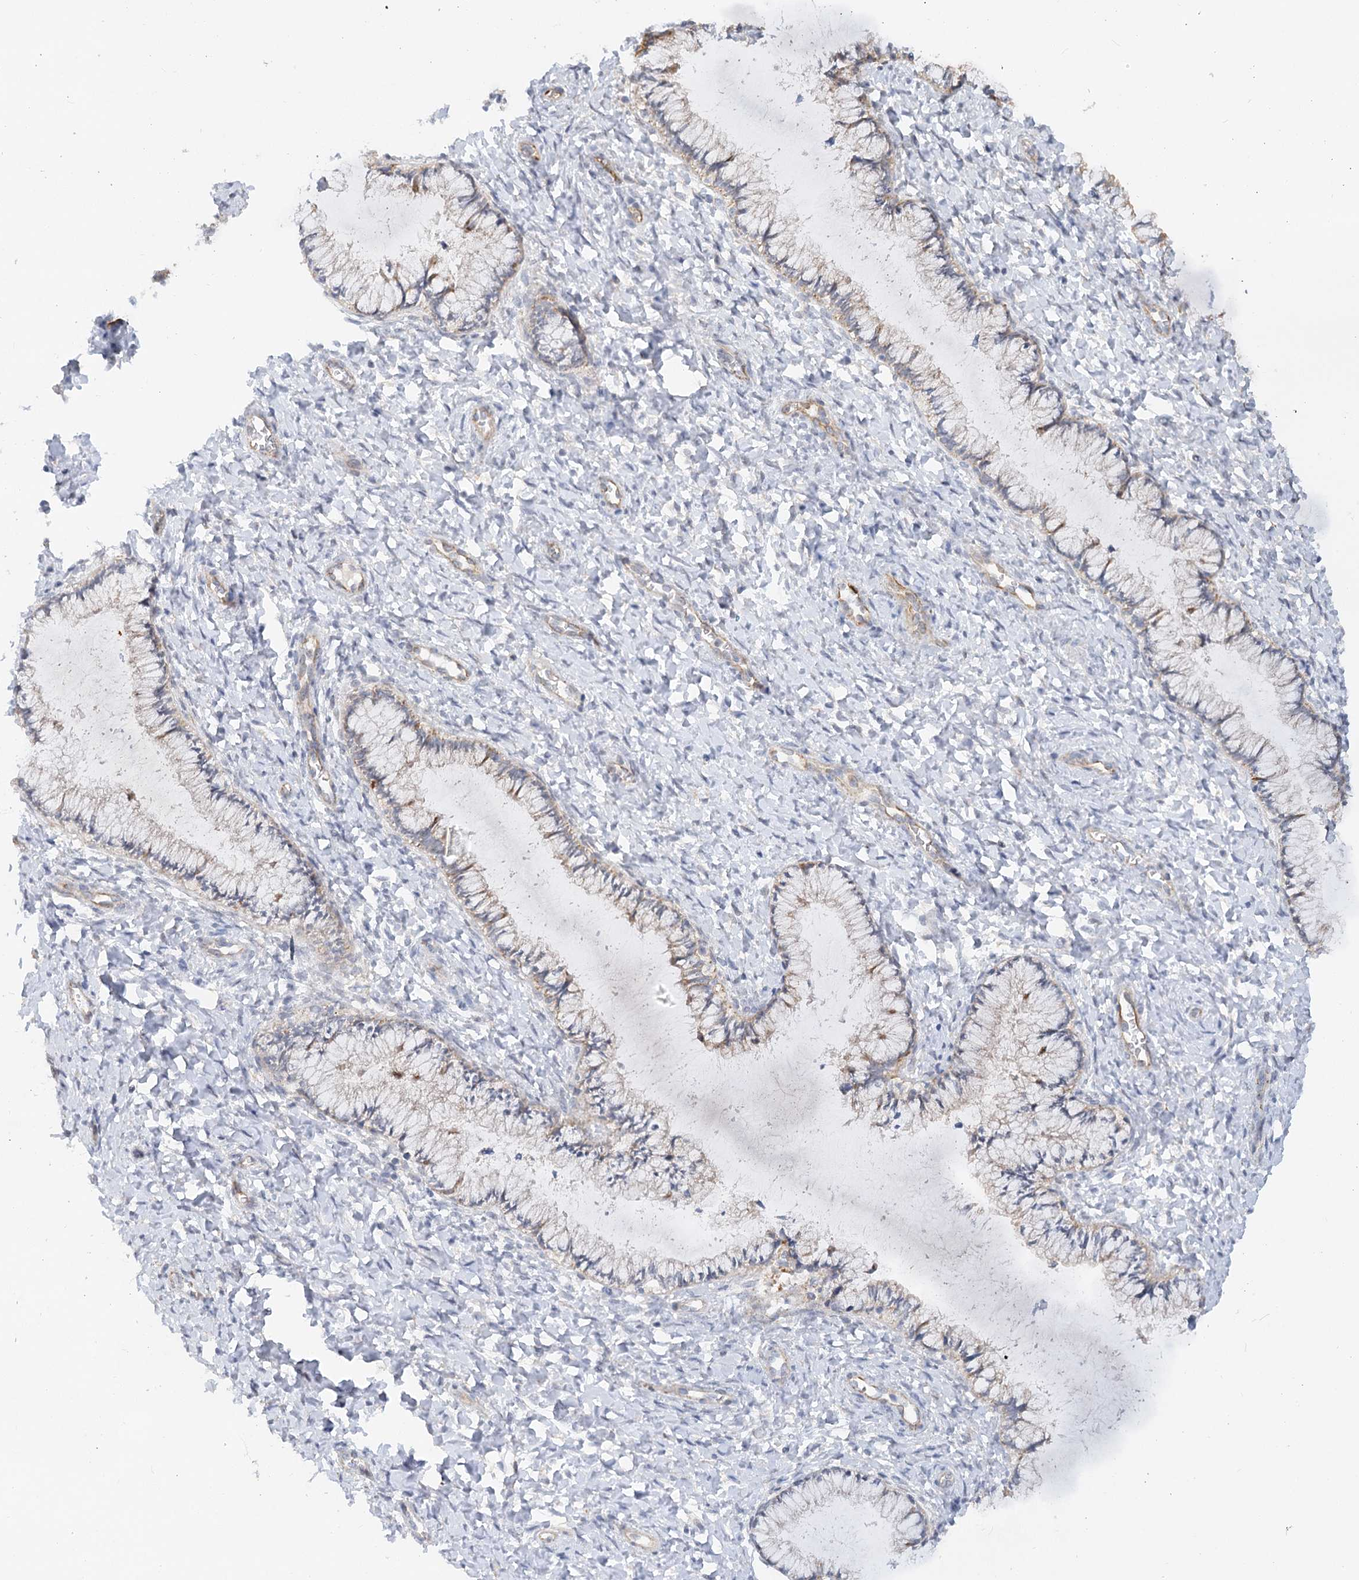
{"staining": {"intensity": "weak", "quantity": "25%-75%", "location": "cytoplasmic/membranous"}, "tissue": "cervix", "cell_type": "Glandular cells", "image_type": "normal", "snomed": [{"axis": "morphology", "description": "Normal tissue, NOS"}, {"axis": "morphology", "description": "Adenocarcinoma, NOS"}, {"axis": "topography", "description": "Cervix"}], "caption": "Immunohistochemistry (IHC) staining of unremarkable cervix, which displays low levels of weak cytoplasmic/membranous staining in approximately 25%-75% of glandular cells indicating weak cytoplasmic/membranous protein positivity. The staining was performed using DAB (brown) for protein detection and nuclei were counterstained in hematoxylin (blue).", "gene": "NELL2", "patient": {"sex": "female", "age": 29}}